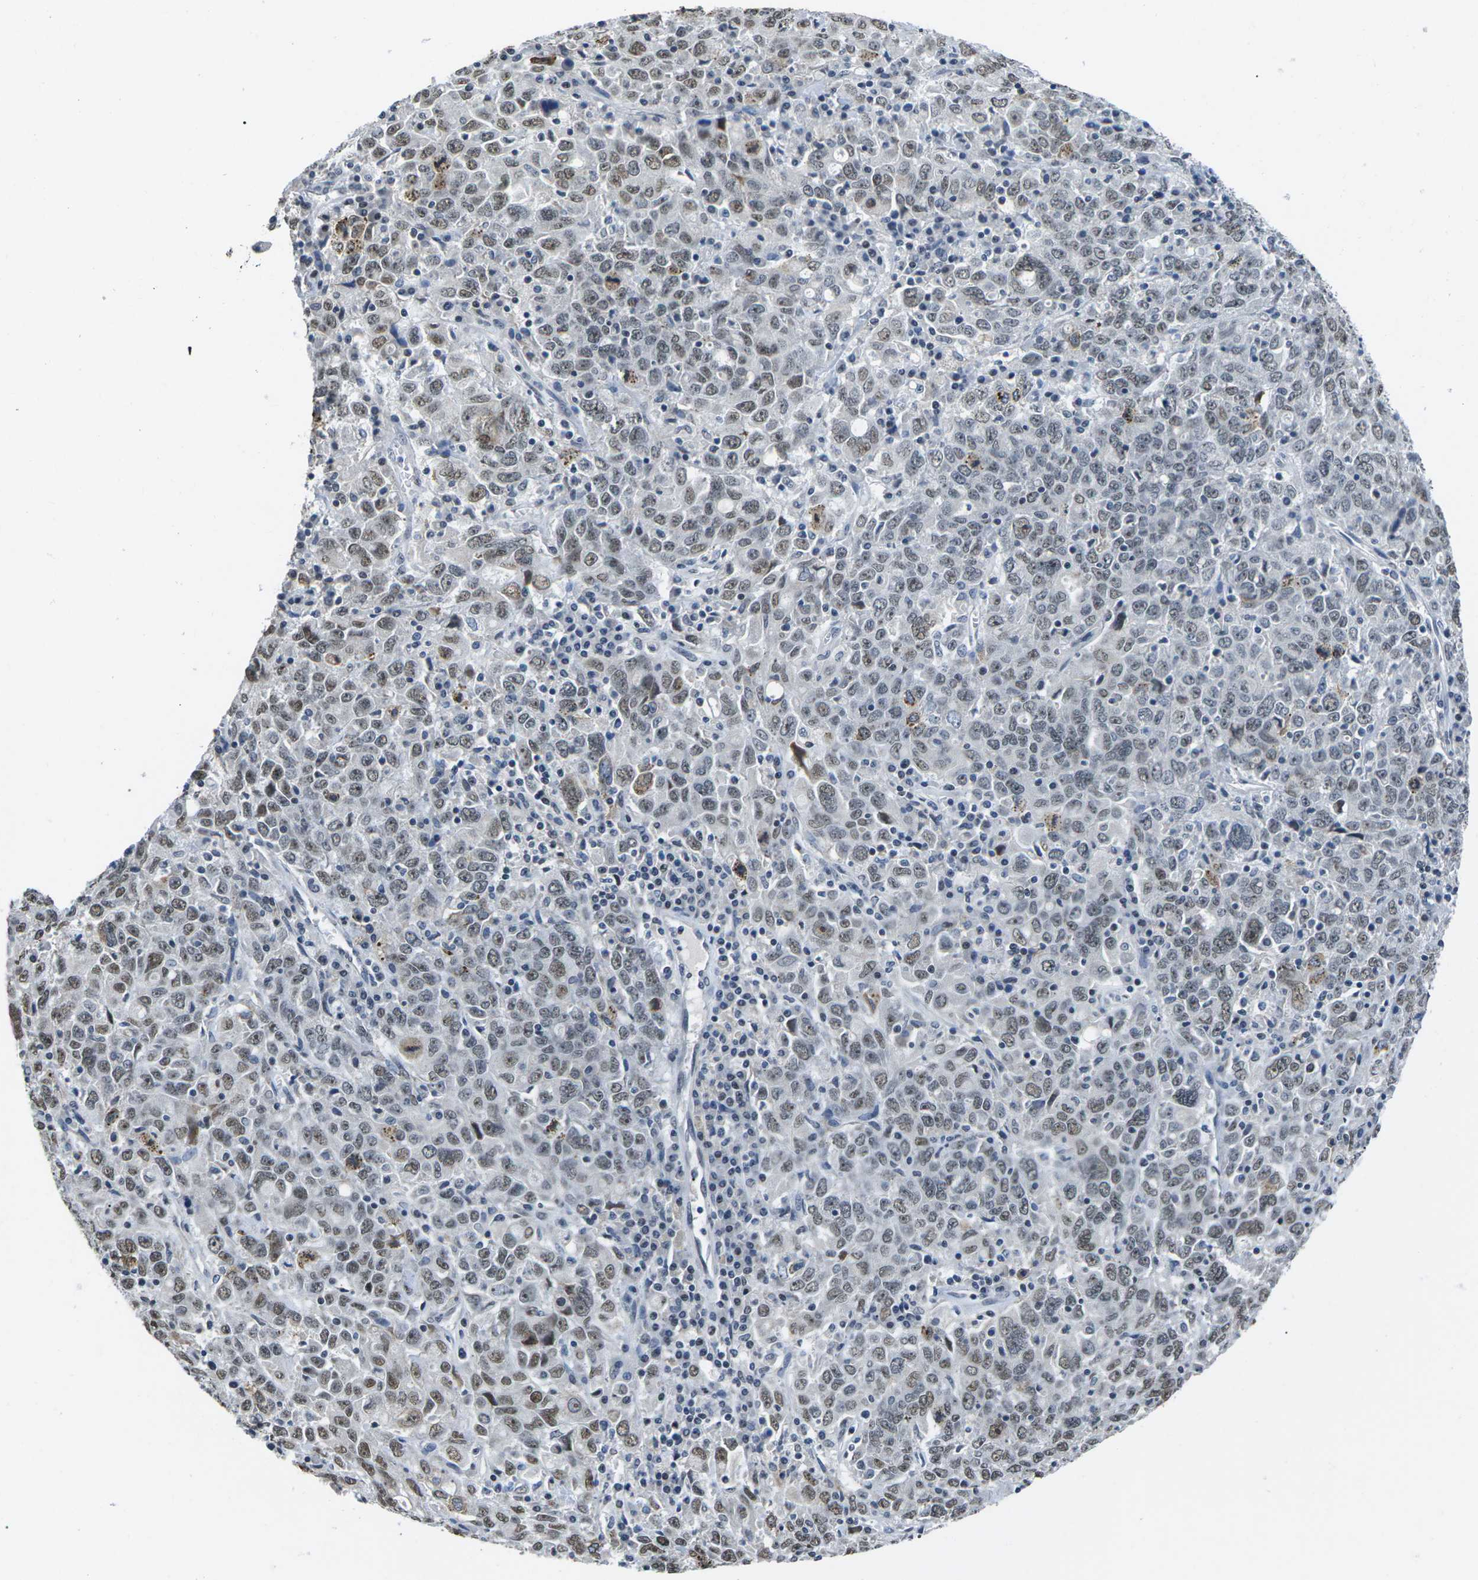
{"staining": {"intensity": "moderate", "quantity": ">75%", "location": "nuclear"}, "tissue": "ovarian cancer", "cell_type": "Tumor cells", "image_type": "cancer", "snomed": [{"axis": "morphology", "description": "Carcinoma, endometroid"}, {"axis": "topography", "description": "Ovary"}], "caption": "The photomicrograph shows a brown stain indicating the presence of a protein in the nuclear of tumor cells in ovarian endometroid carcinoma. (DAB IHC, brown staining for protein, blue staining for nuclei).", "gene": "NSRP1", "patient": {"sex": "female", "age": 62}}